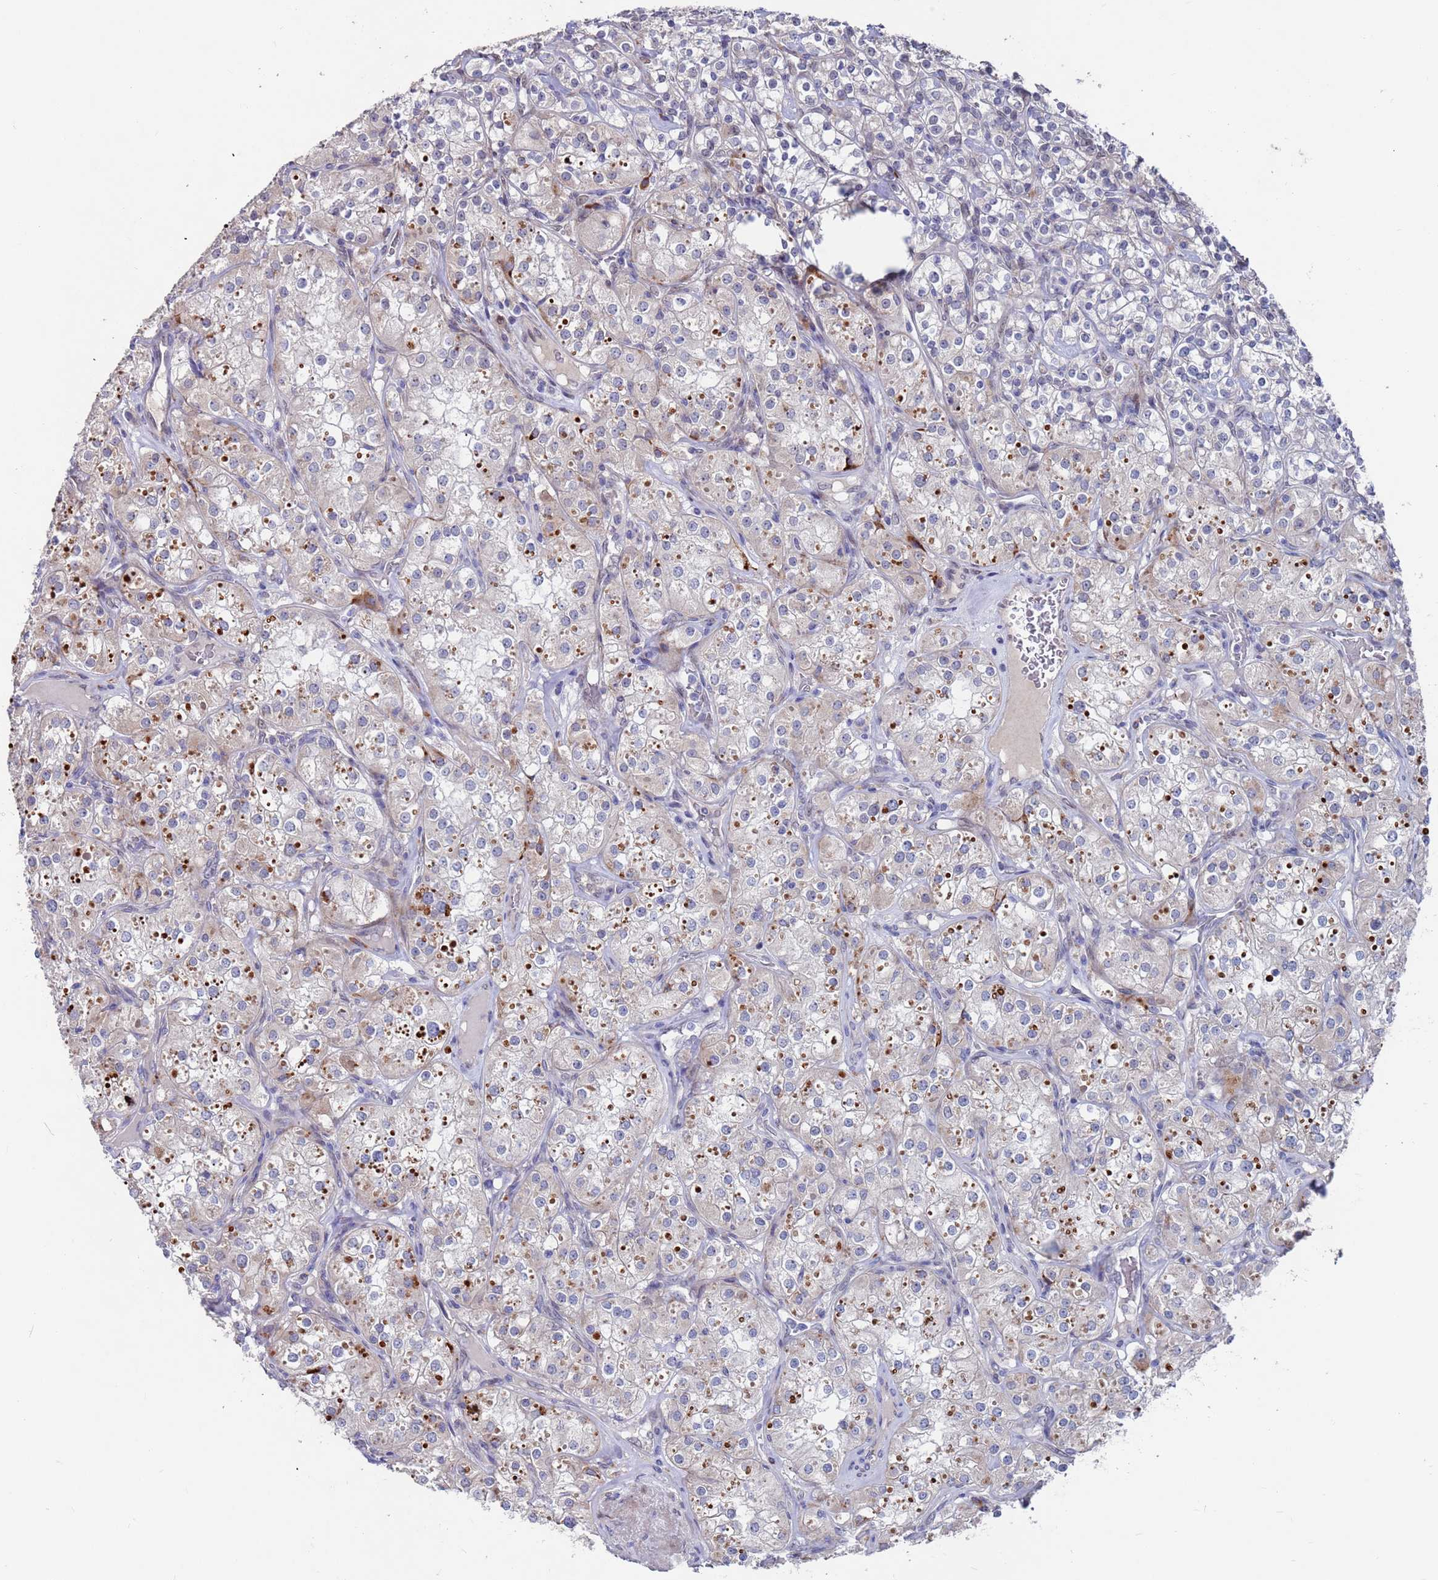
{"staining": {"intensity": "negative", "quantity": "none", "location": "none"}, "tissue": "renal cancer", "cell_type": "Tumor cells", "image_type": "cancer", "snomed": [{"axis": "morphology", "description": "Adenocarcinoma, NOS"}, {"axis": "topography", "description": "Kidney"}], "caption": "Human renal cancer (adenocarcinoma) stained for a protein using immunohistochemistry reveals no expression in tumor cells.", "gene": "FBXO27", "patient": {"sex": "male", "age": 77}}